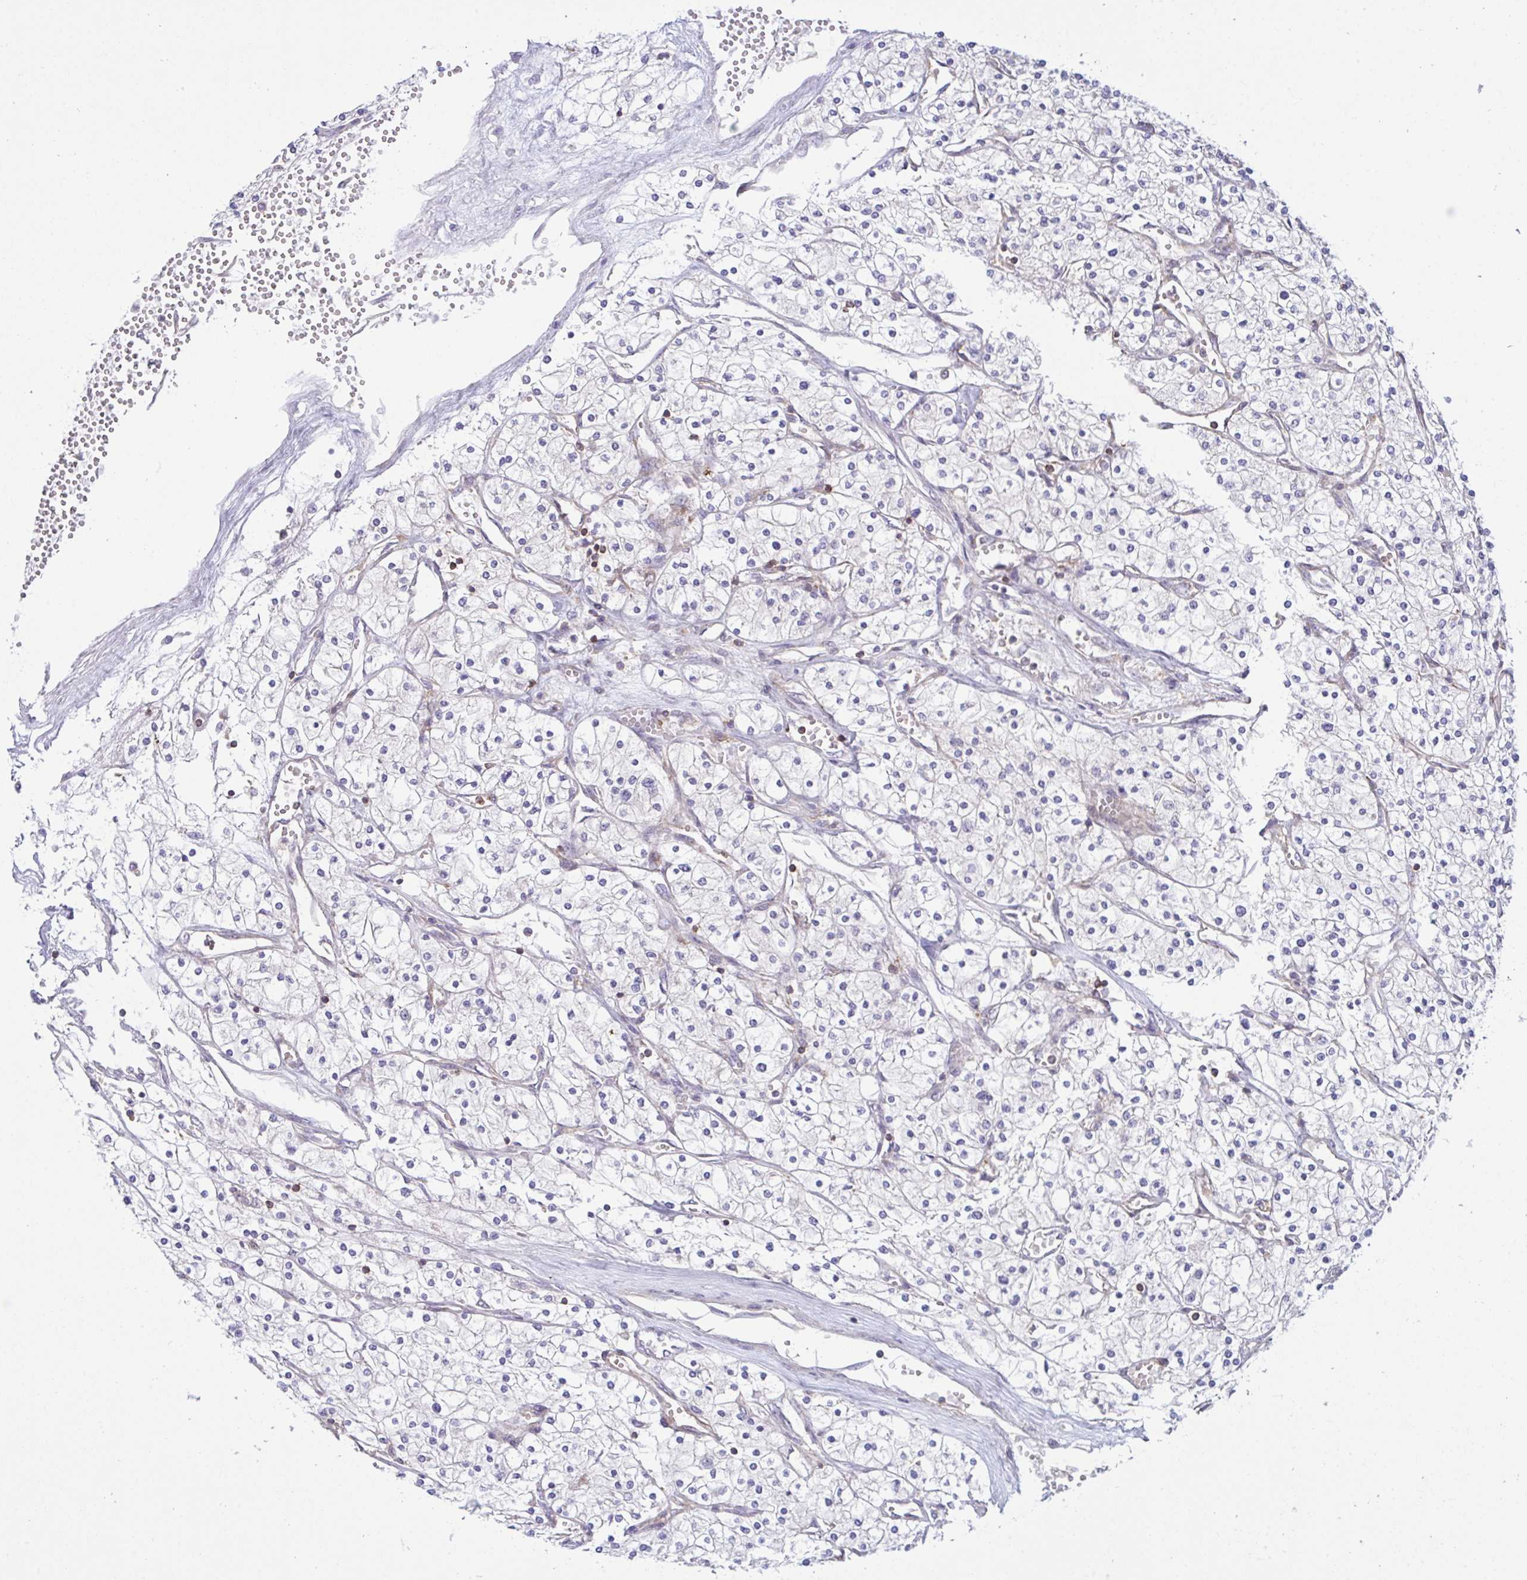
{"staining": {"intensity": "negative", "quantity": "none", "location": "none"}, "tissue": "renal cancer", "cell_type": "Tumor cells", "image_type": "cancer", "snomed": [{"axis": "morphology", "description": "Adenocarcinoma, NOS"}, {"axis": "topography", "description": "Kidney"}], "caption": "DAB (3,3'-diaminobenzidine) immunohistochemical staining of adenocarcinoma (renal) exhibits no significant positivity in tumor cells. (DAB (3,3'-diaminobenzidine) immunohistochemistry, high magnification).", "gene": "TSC22D3", "patient": {"sex": "male", "age": 80}}